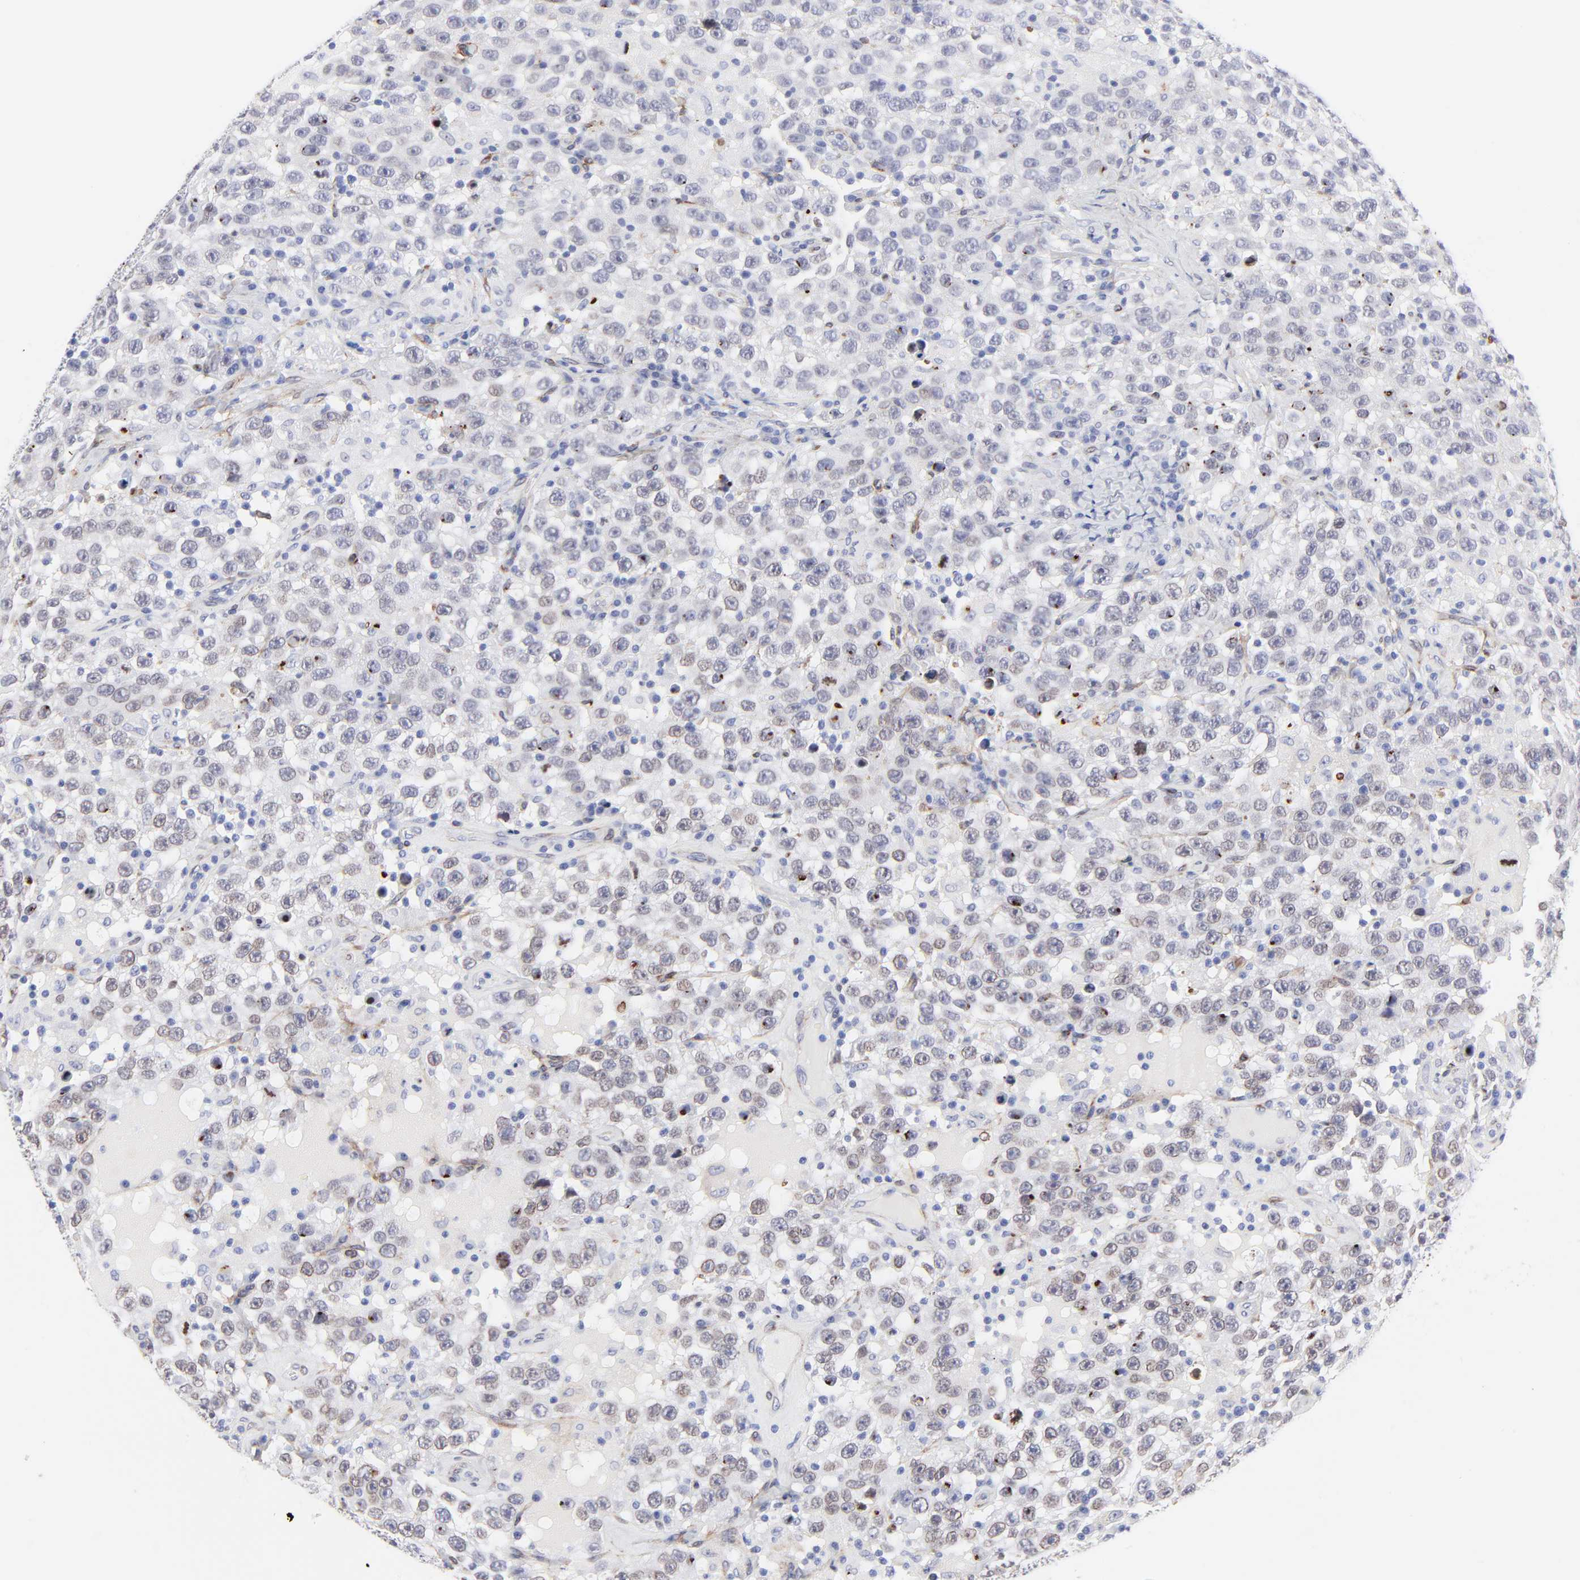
{"staining": {"intensity": "strong", "quantity": "<25%", "location": "nuclear"}, "tissue": "testis cancer", "cell_type": "Tumor cells", "image_type": "cancer", "snomed": [{"axis": "morphology", "description": "Seminoma, NOS"}, {"axis": "topography", "description": "Testis"}], "caption": "Strong nuclear staining is appreciated in about <25% of tumor cells in testis seminoma.", "gene": "PDGFRB", "patient": {"sex": "male", "age": 41}}